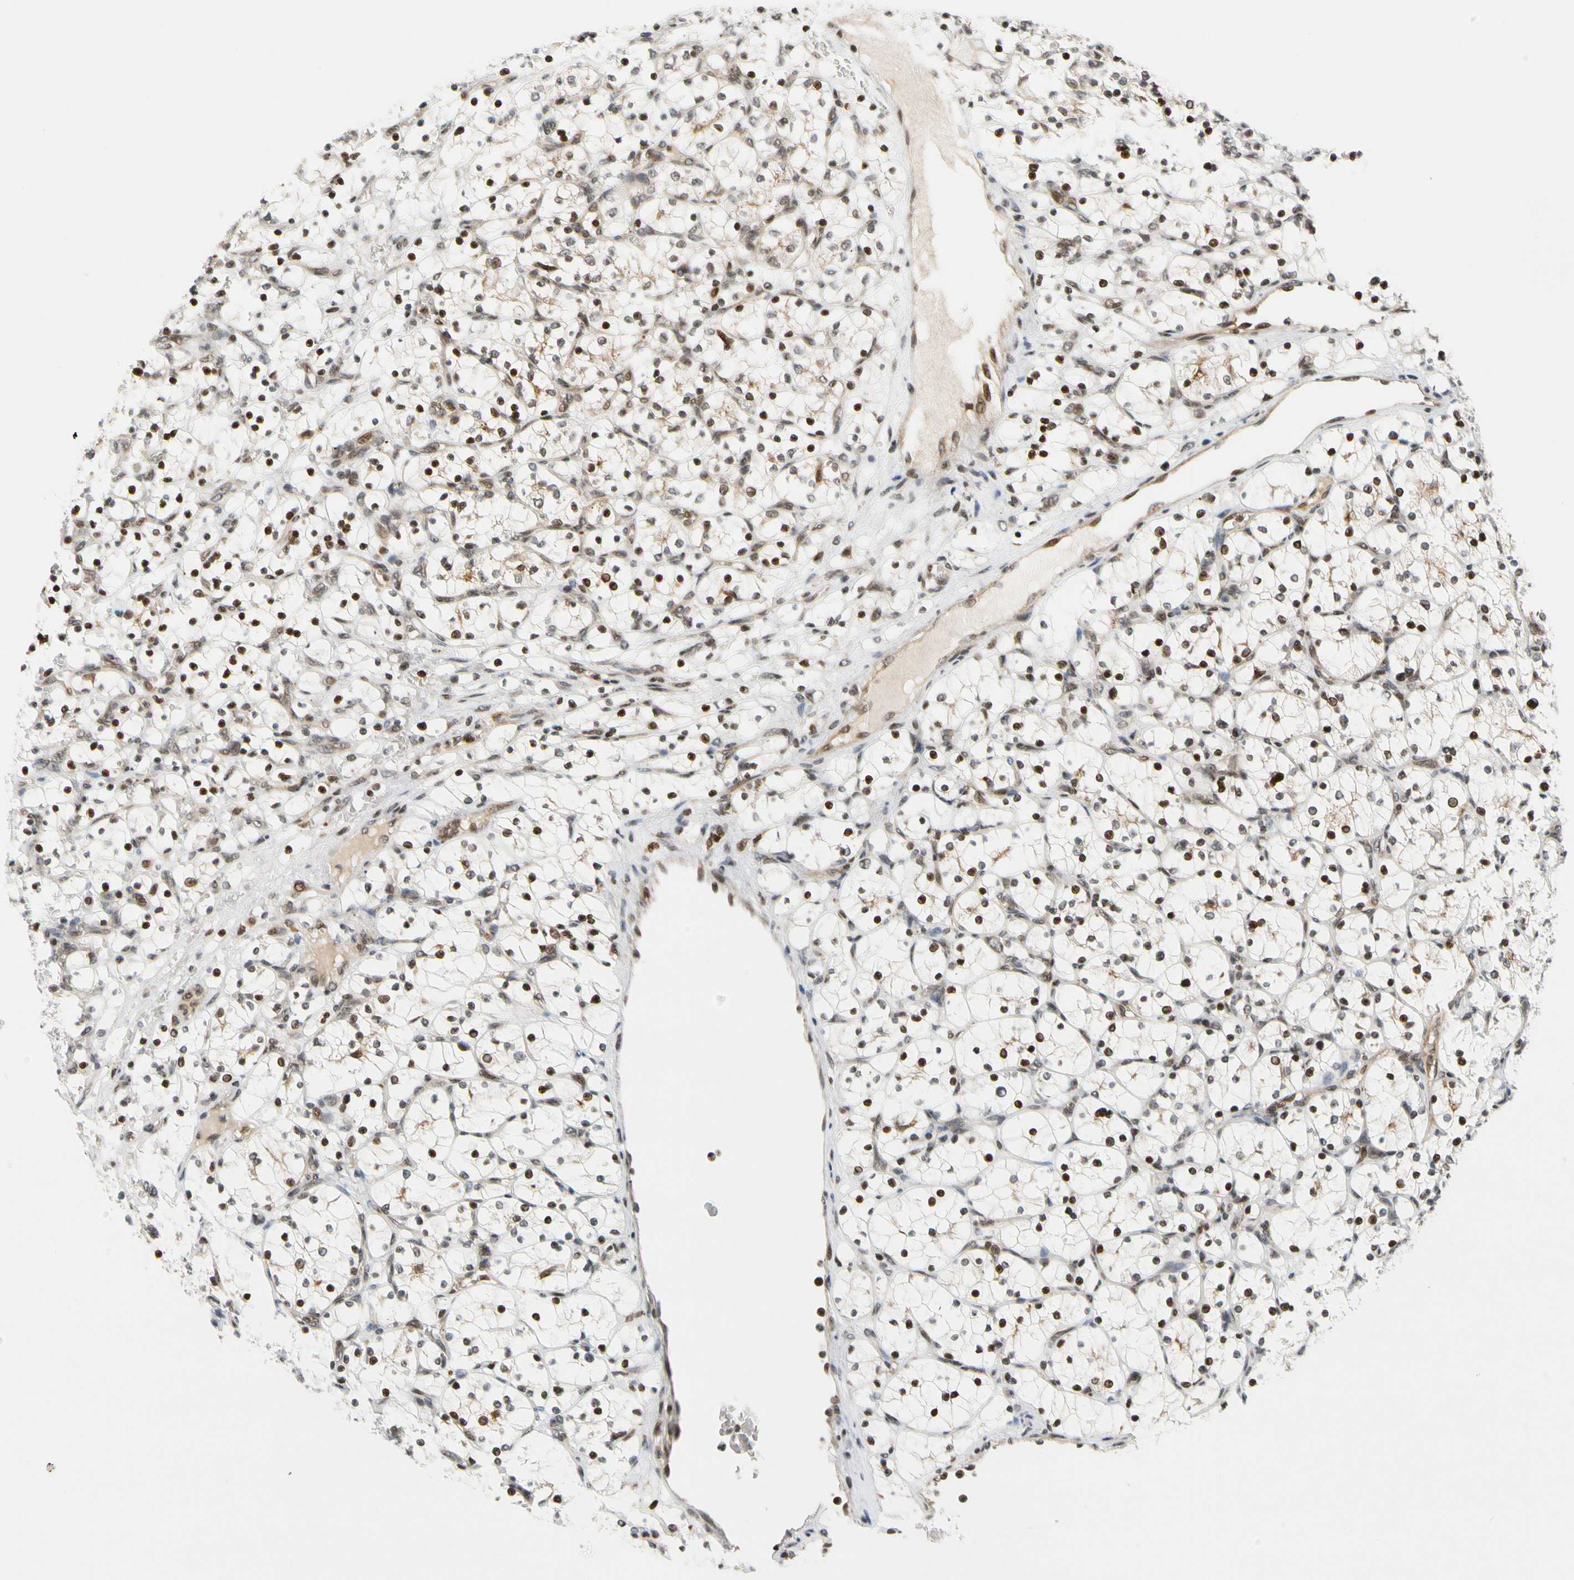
{"staining": {"intensity": "moderate", "quantity": ">75%", "location": "nuclear"}, "tissue": "renal cancer", "cell_type": "Tumor cells", "image_type": "cancer", "snomed": [{"axis": "morphology", "description": "Adenocarcinoma, NOS"}, {"axis": "topography", "description": "Kidney"}], "caption": "Immunohistochemical staining of renal cancer (adenocarcinoma) exhibits medium levels of moderate nuclear protein expression in about >75% of tumor cells.", "gene": "CDK7", "patient": {"sex": "female", "age": 69}}